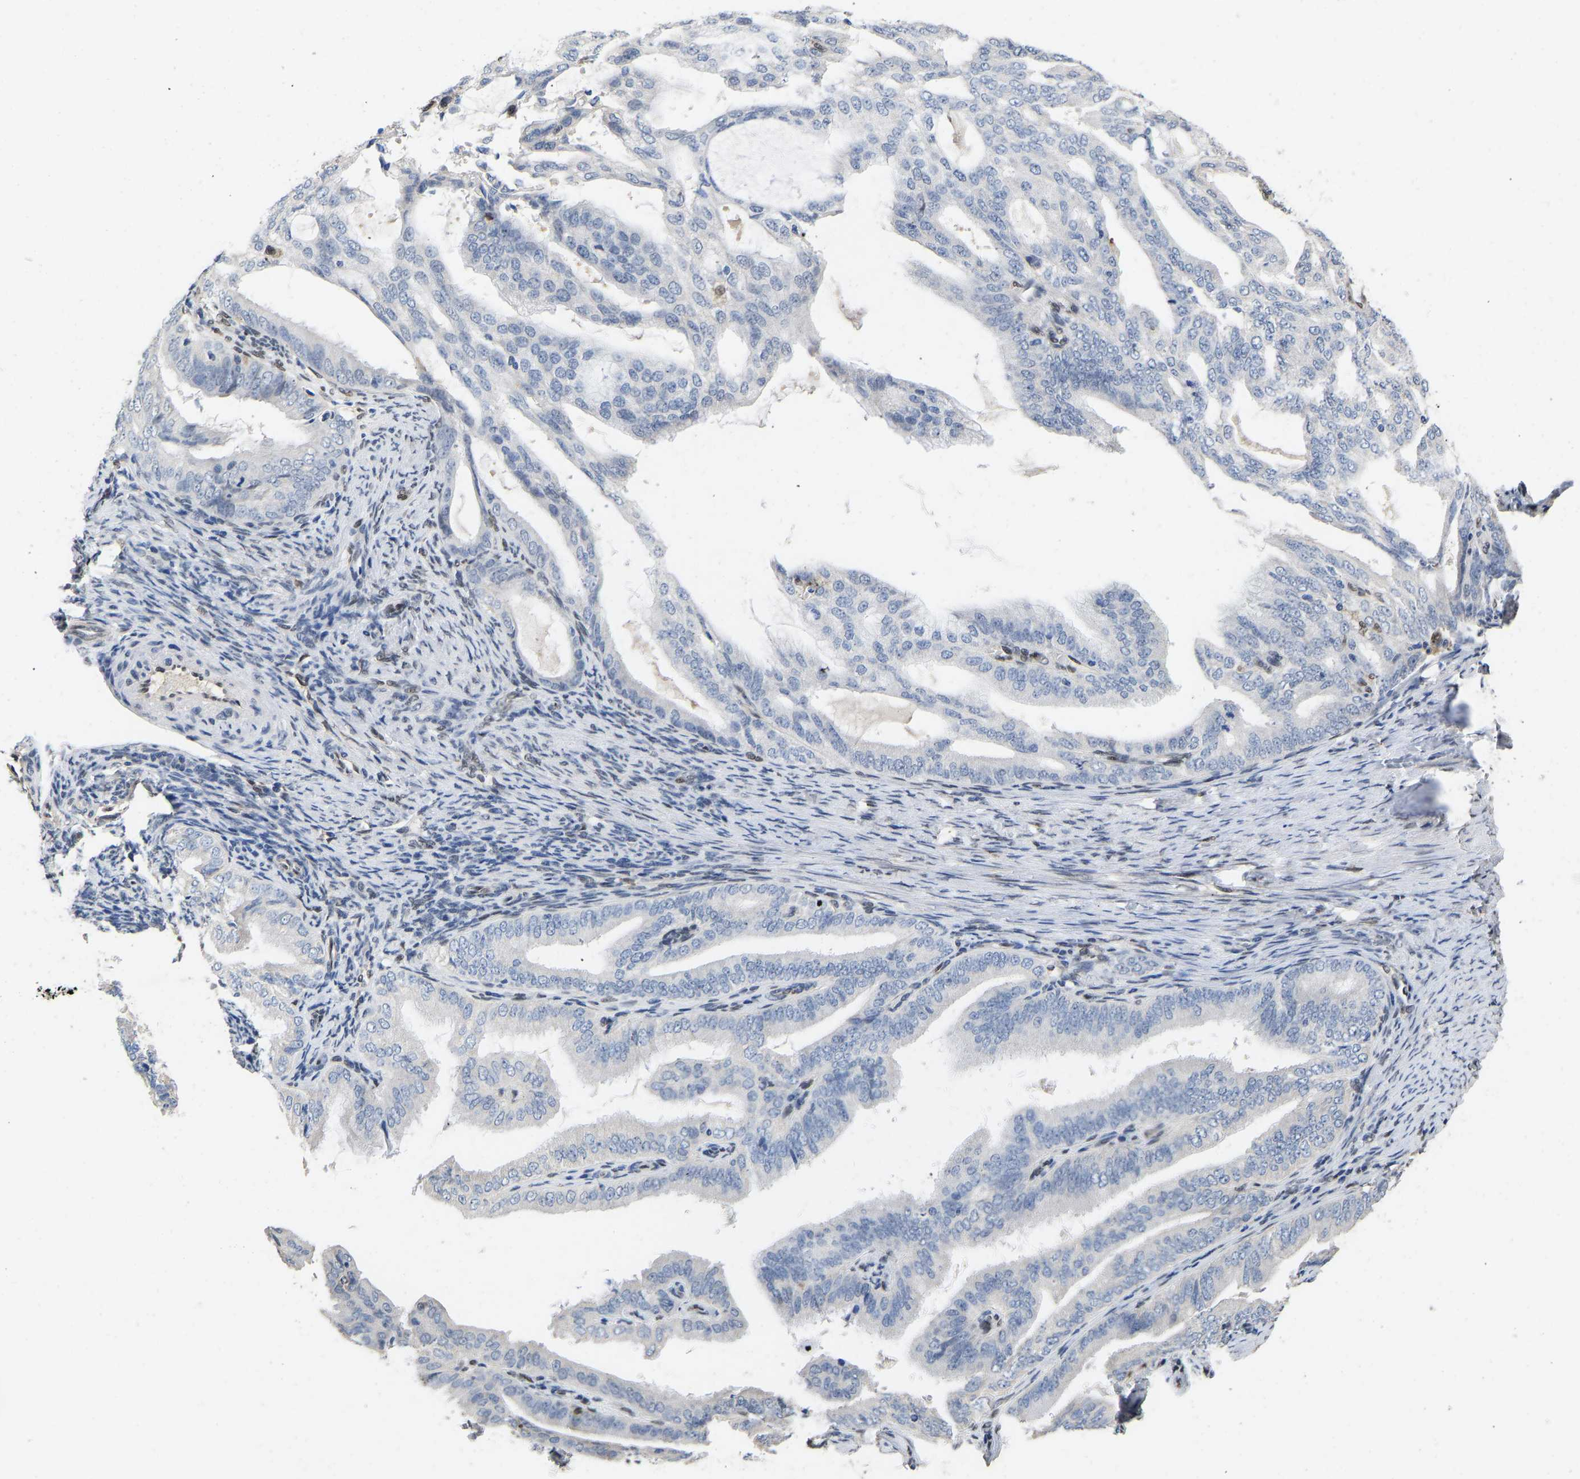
{"staining": {"intensity": "negative", "quantity": "none", "location": "none"}, "tissue": "endometrial cancer", "cell_type": "Tumor cells", "image_type": "cancer", "snomed": [{"axis": "morphology", "description": "Adenocarcinoma, NOS"}, {"axis": "topography", "description": "Endometrium"}], "caption": "The photomicrograph shows no significant positivity in tumor cells of endometrial adenocarcinoma. Nuclei are stained in blue.", "gene": "QKI", "patient": {"sex": "female", "age": 58}}